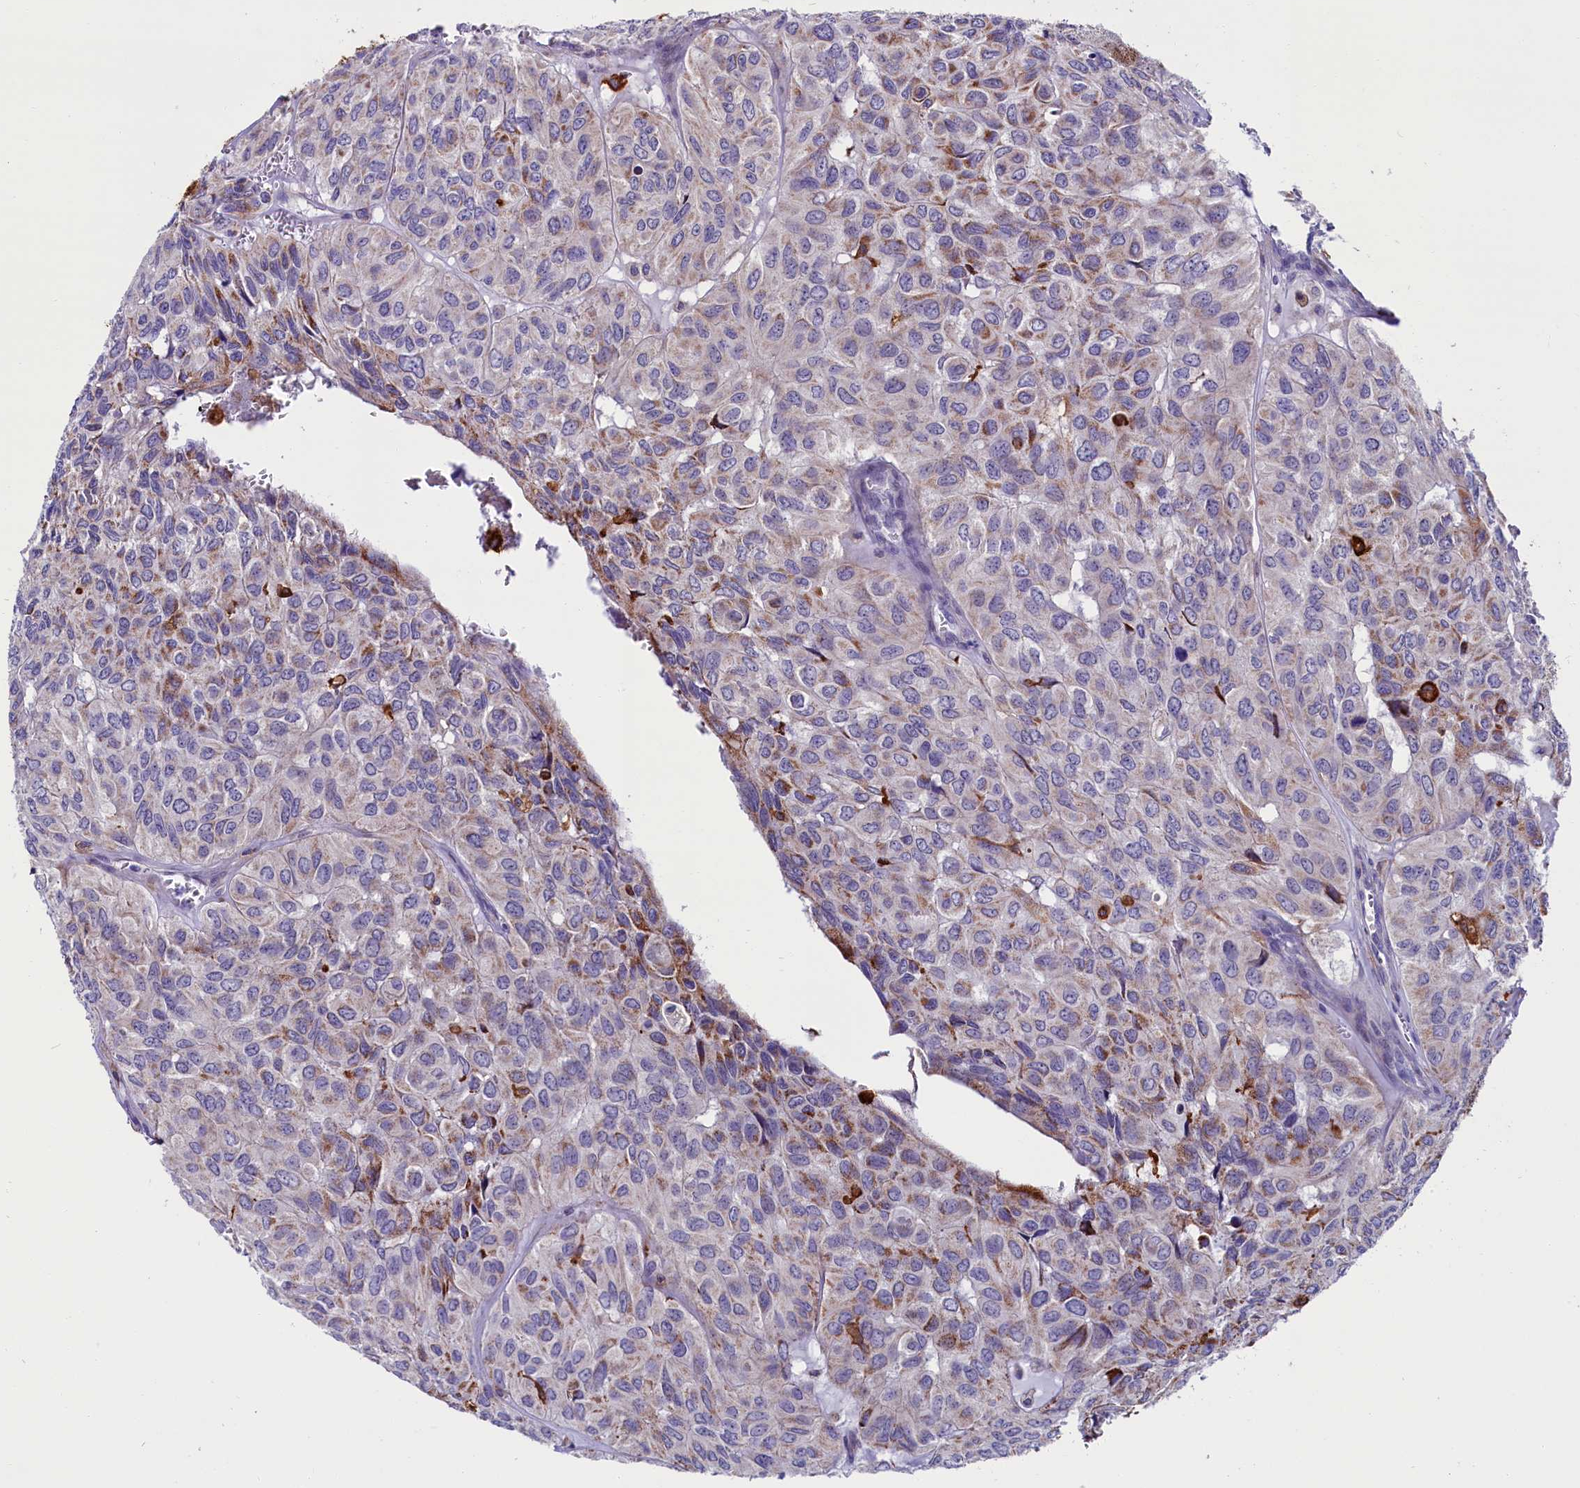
{"staining": {"intensity": "moderate", "quantity": "<25%", "location": "cytoplasmic/membranous"}, "tissue": "head and neck cancer", "cell_type": "Tumor cells", "image_type": "cancer", "snomed": [{"axis": "morphology", "description": "Adenocarcinoma, NOS"}, {"axis": "topography", "description": "Salivary gland, NOS"}, {"axis": "topography", "description": "Head-Neck"}], "caption": "Protein staining of head and neck cancer tissue shows moderate cytoplasmic/membranous positivity in approximately <25% of tumor cells.", "gene": "IL20RA", "patient": {"sex": "female", "age": 76}}